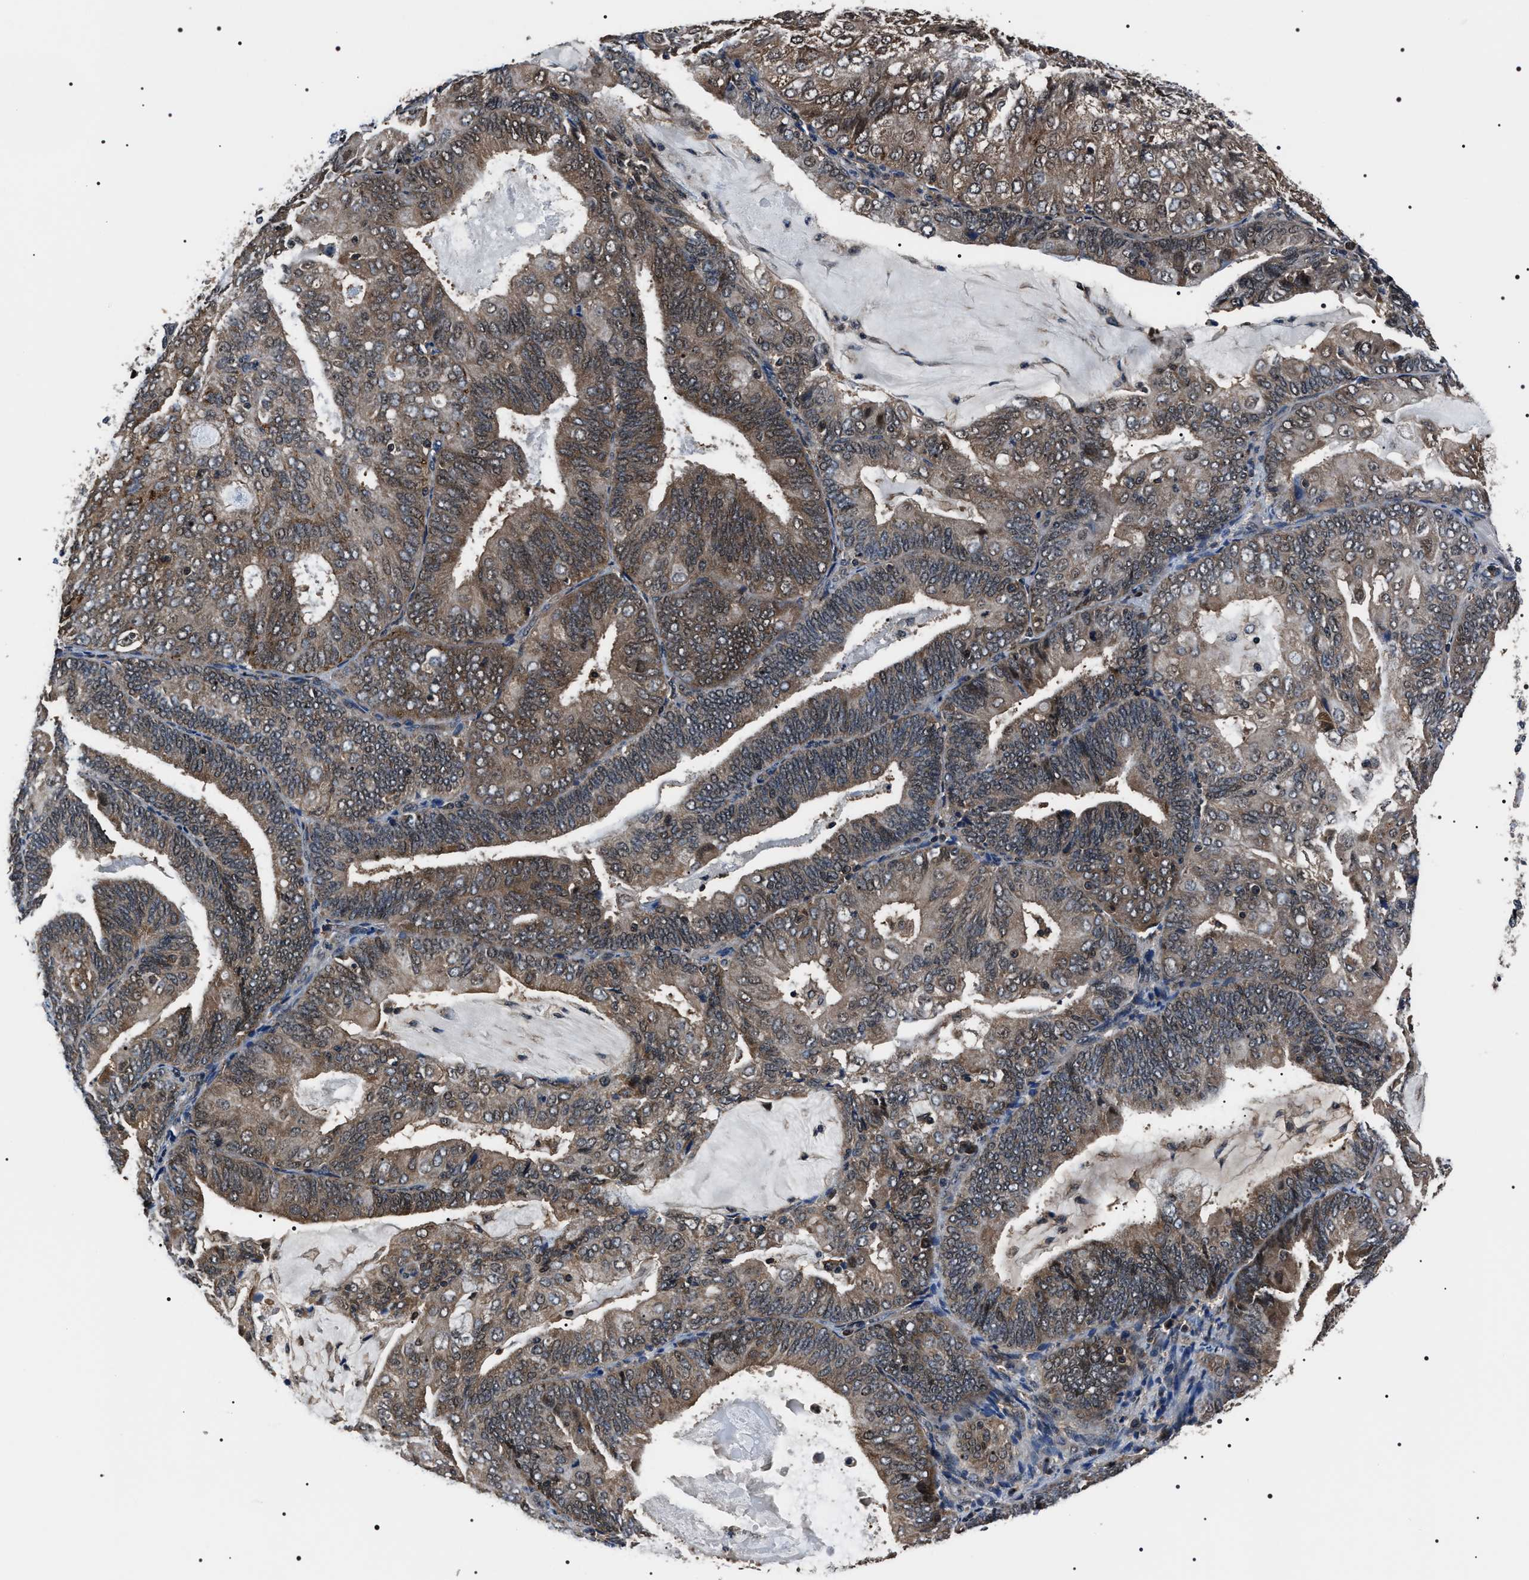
{"staining": {"intensity": "moderate", "quantity": ">75%", "location": "cytoplasmic/membranous,nuclear"}, "tissue": "endometrial cancer", "cell_type": "Tumor cells", "image_type": "cancer", "snomed": [{"axis": "morphology", "description": "Adenocarcinoma, NOS"}, {"axis": "topography", "description": "Endometrium"}], "caption": "Adenocarcinoma (endometrial) stained for a protein (brown) demonstrates moderate cytoplasmic/membranous and nuclear positive positivity in about >75% of tumor cells.", "gene": "SIPA1", "patient": {"sex": "female", "age": 81}}